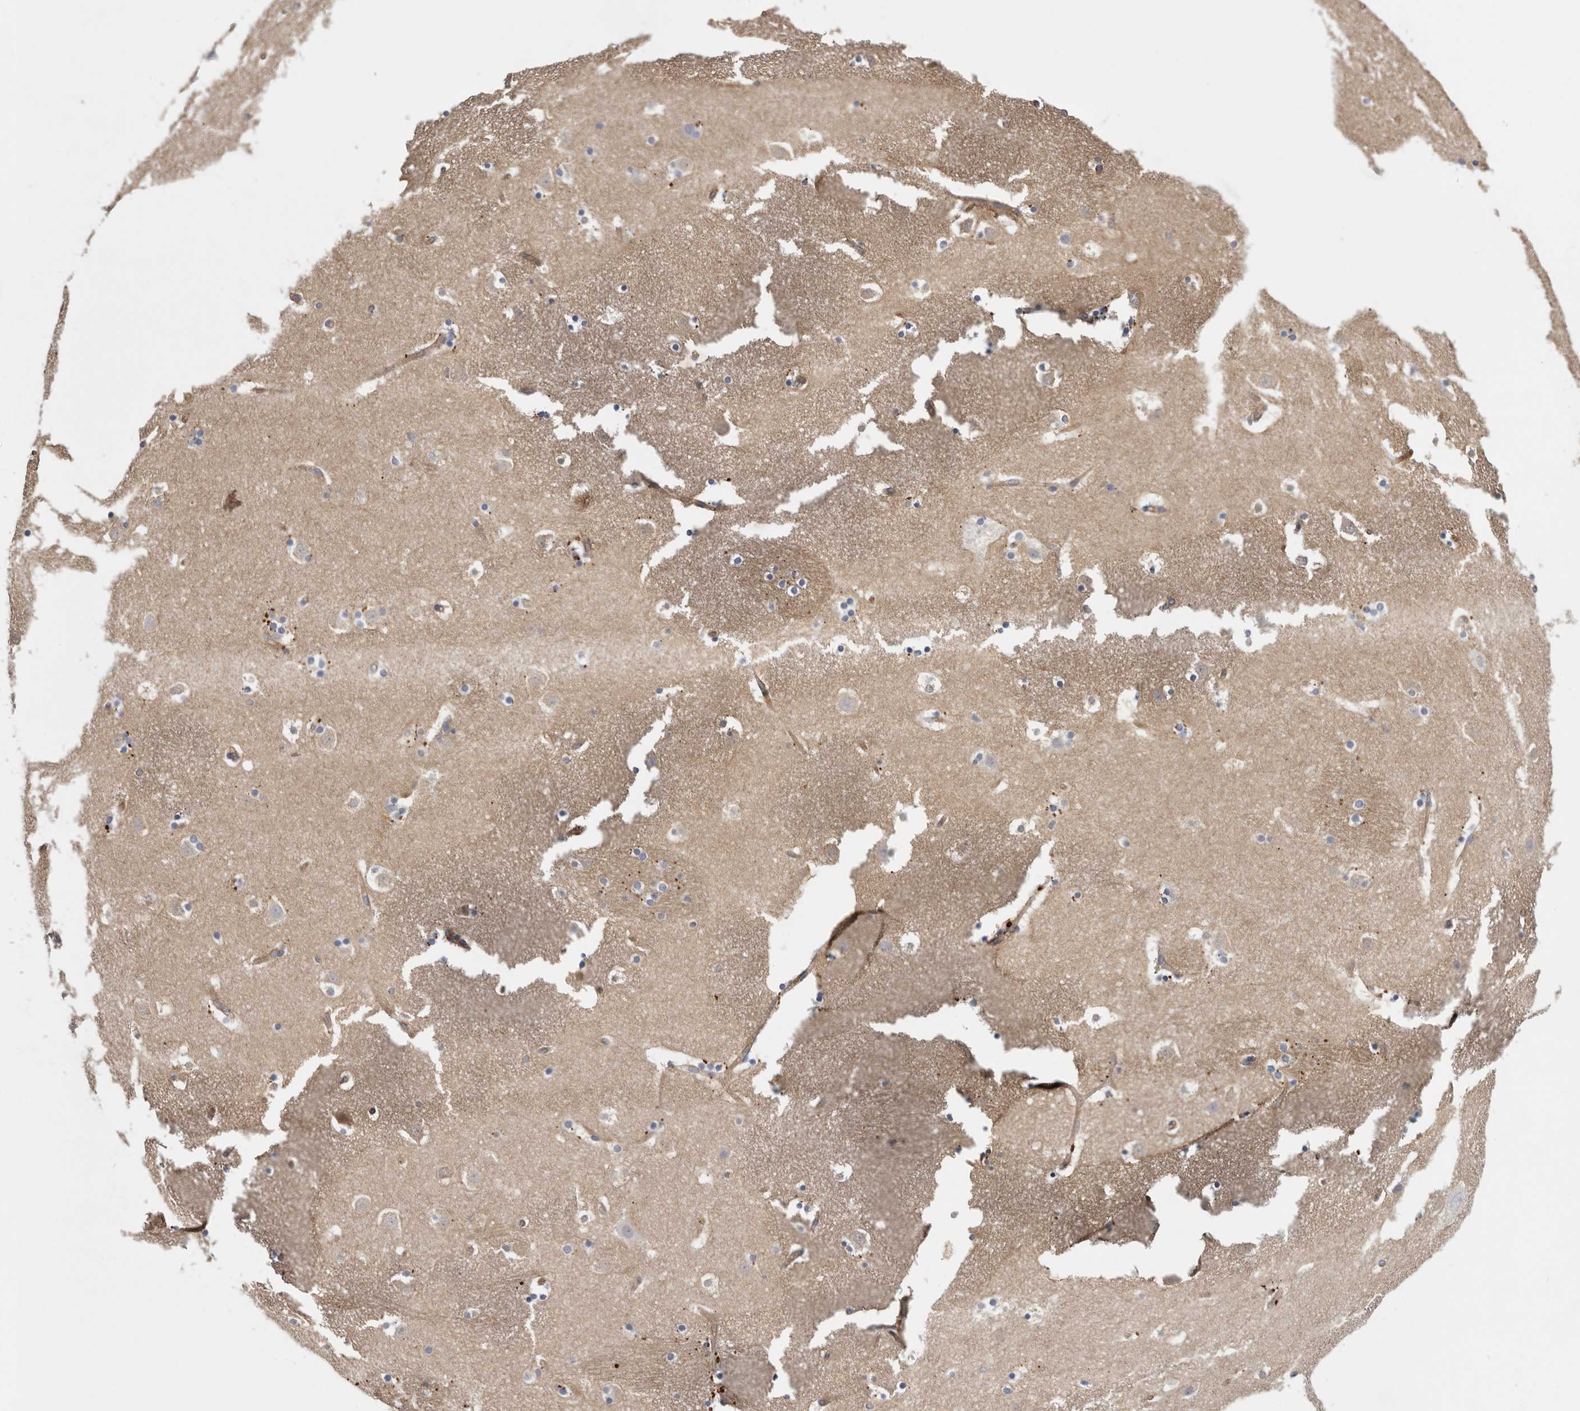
{"staining": {"intensity": "negative", "quantity": "none", "location": "none"}, "tissue": "caudate", "cell_type": "Glial cells", "image_type": "normal", "snomed": [{"axis": "morphology", "description": "Normal tissue, NOS"}, {"axis": "topography", "description": "Lateral ventricle wall"}], "caption": "This is an immunohistochemistry (IHC) image of benign human caudate. There is no staining in glial cells.", "gene": "INKA2", "patient": {"sex": "male", "age": 45}}